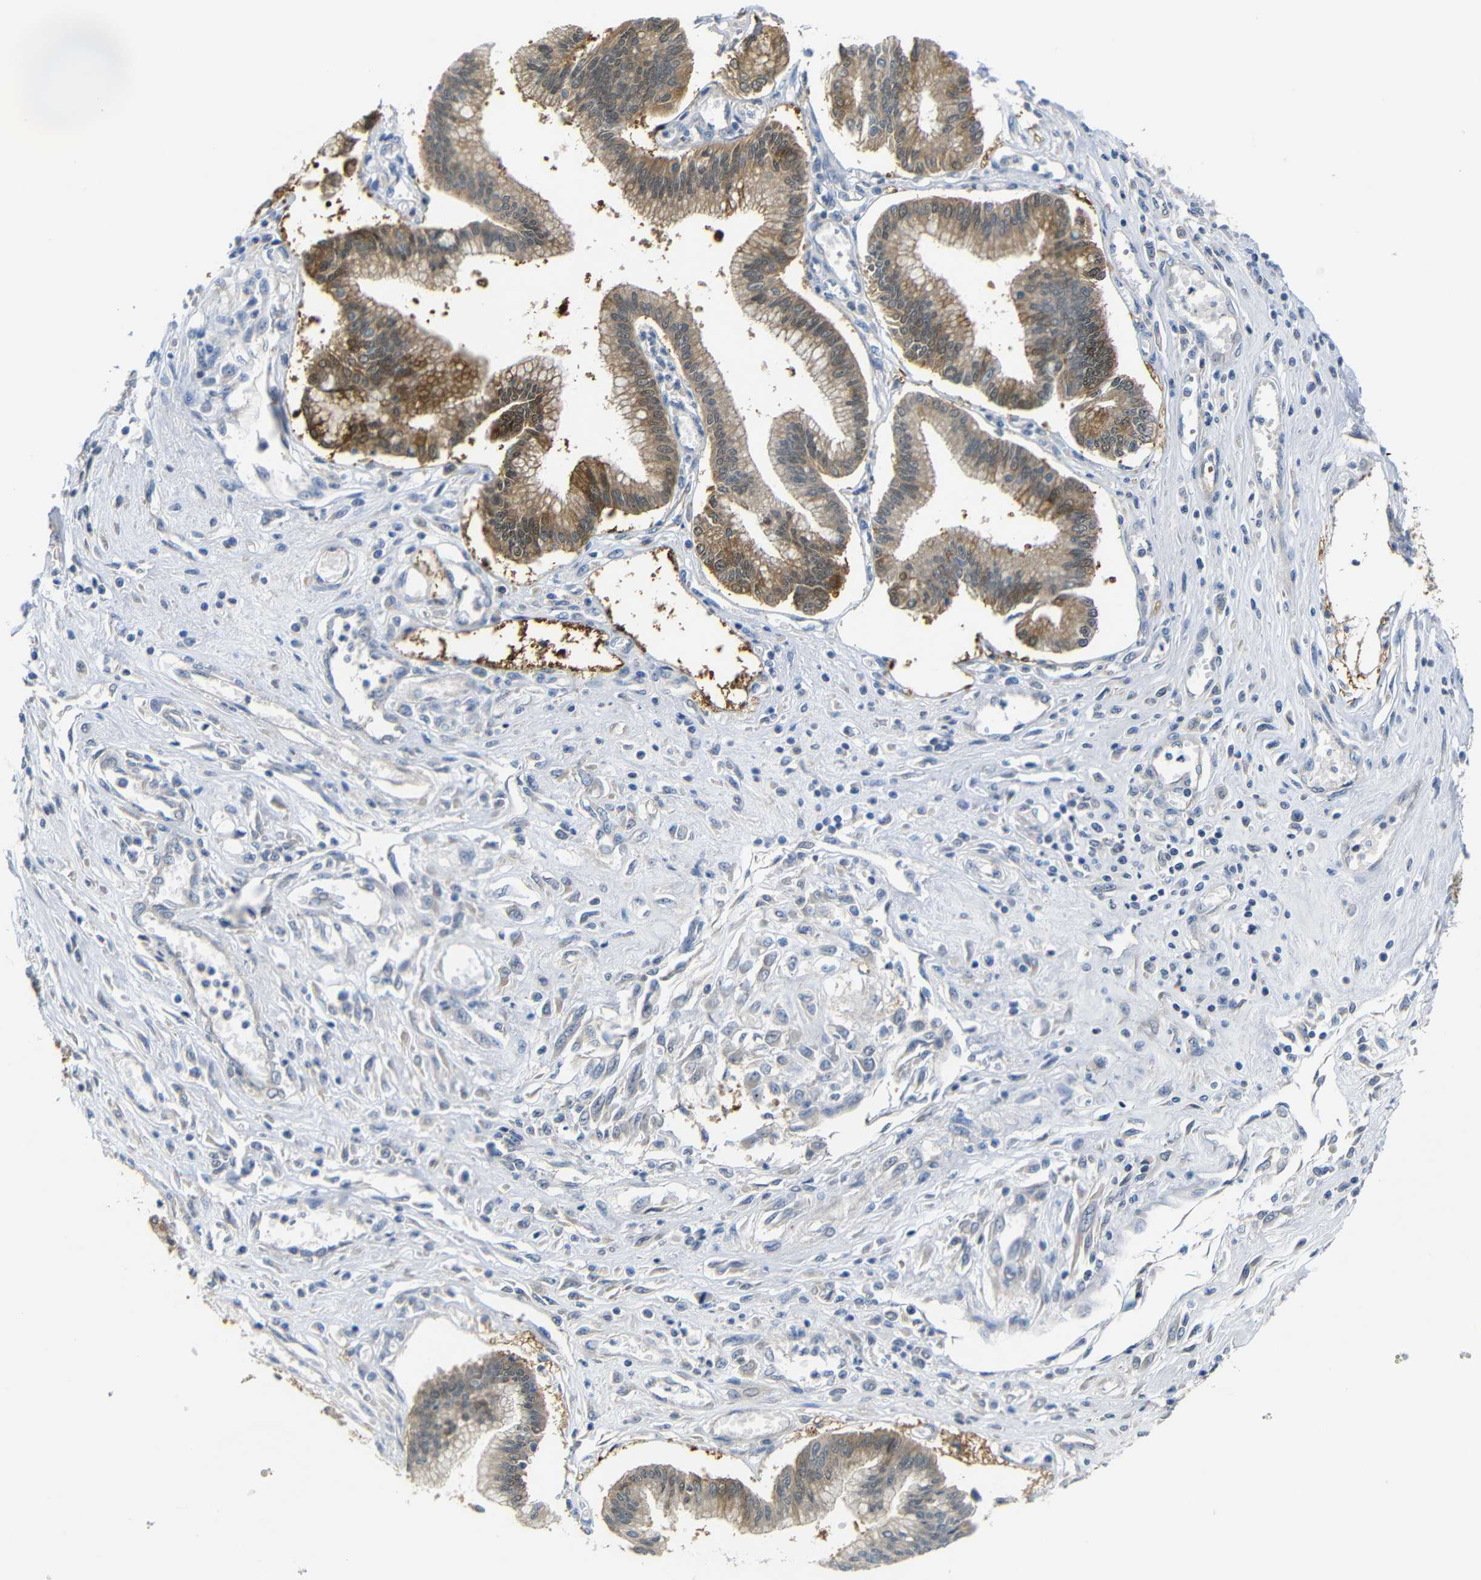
{"staining": {"intensity": "moderate", "quantity": ">75%", "location": "cytoplasmic/membranous"}, "tissue": "pancreatic cancer", "cell_type": "Tumor cells", "image_type": "cancer", "snomed": [{"axis": "morphology", "description": "Adenocarcinoma, NOS"}, {"axis": "topography", "description": "Pancreas"}], "caption": "An immunohistochemistry photomicrograph of neoplastic tissue is shown. Protein staining in brown highlights moderate cytoplasmic/membranous positivity in adenocarcinoma (pancreatic) within tumor cells.", "gene": "TBC1D32", "patient": {"sex": "male", "age": 56}}